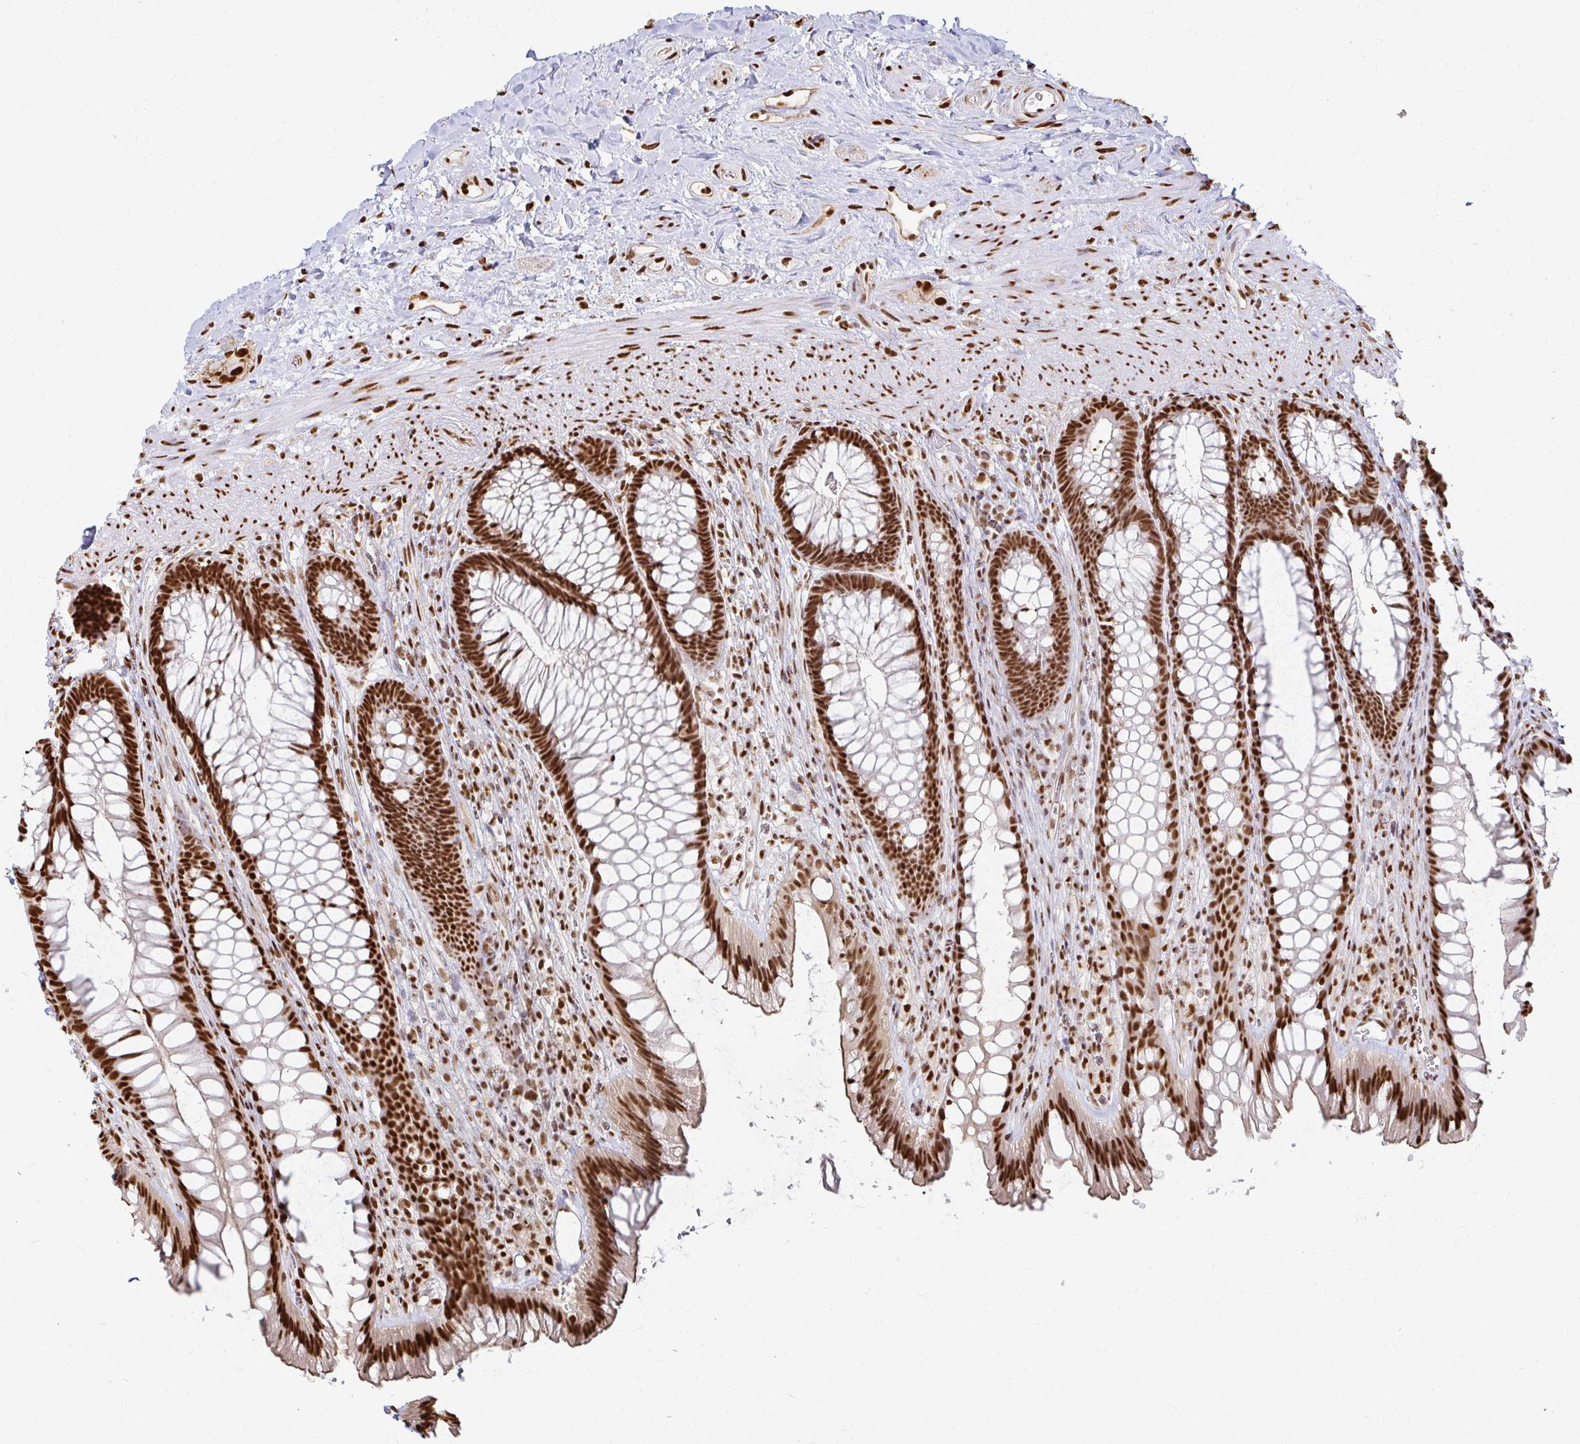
{"staining": {"intensity": "strong", "quantity": ">75%", "location": "nuclear"}, "tissue": "rectum", "cell_type": "Glandular cells", "image_type": "normal", "snomed": [{"axis": "morphology", "description": "Normal tissue, NOS"}, {"axis": "topography", "description": "Rectum"}], "caption": "Immunohistochemistry staining of normal rectum, which exhibits high levels of strong nuclear positivity in about >75% of glandular cells indicating strong nuclear protein staining. The staining was performed using DAB (3,3'-diaminobenzidine) (brown) for protein detection and nuclei were counterstained in hematoxylin (blue).", "gene": "HNRNPU", "patient": {"sex": "male", "age": 53}}